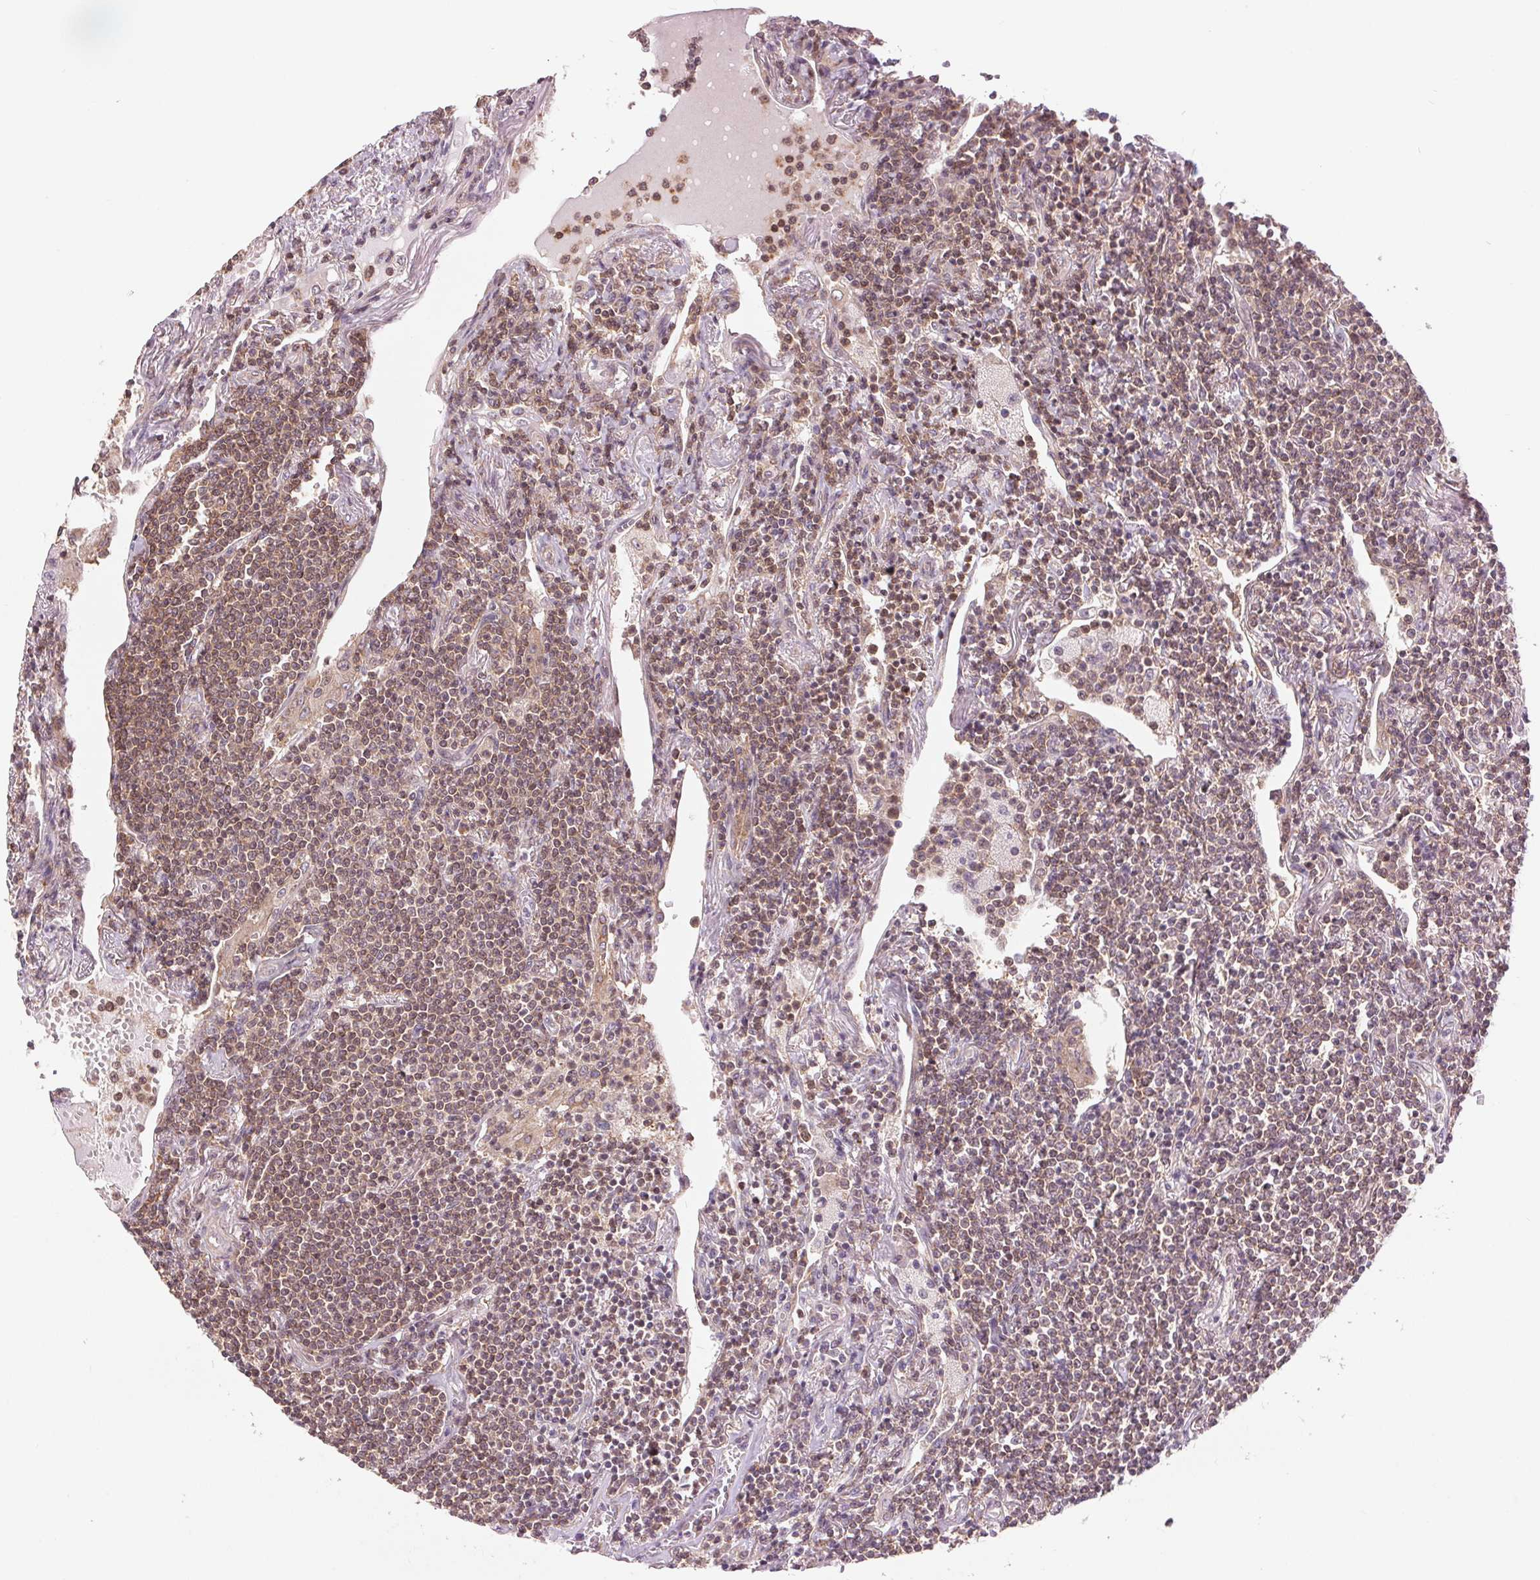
{"staining": {"intensity": "weak", "quantity": ">75%", "location": "cytoplasmic/membranous"}, "tissue": "lymphoma", "cell_type": "Tumor cells", "image_type": "cancer", "snomed": [{"axis": "morphology", "description": "Malignant lymphoma, non-Hodgkin's type, Low grade"}, {"axis": "topography", "description": "Lung"}], "caption": "Weak cytoplasmic/membranous protein expression is appreciated in approximately >75% of tumor cells in lymphoma. (Stains: DAB (3,3'-diaminobenzidine) in brown, nuclei in blue, Microscopy: brightfield microscopy at high magnification).", "gene": "BTF3L4", "patient": {"sex": "female", "age": 71}}